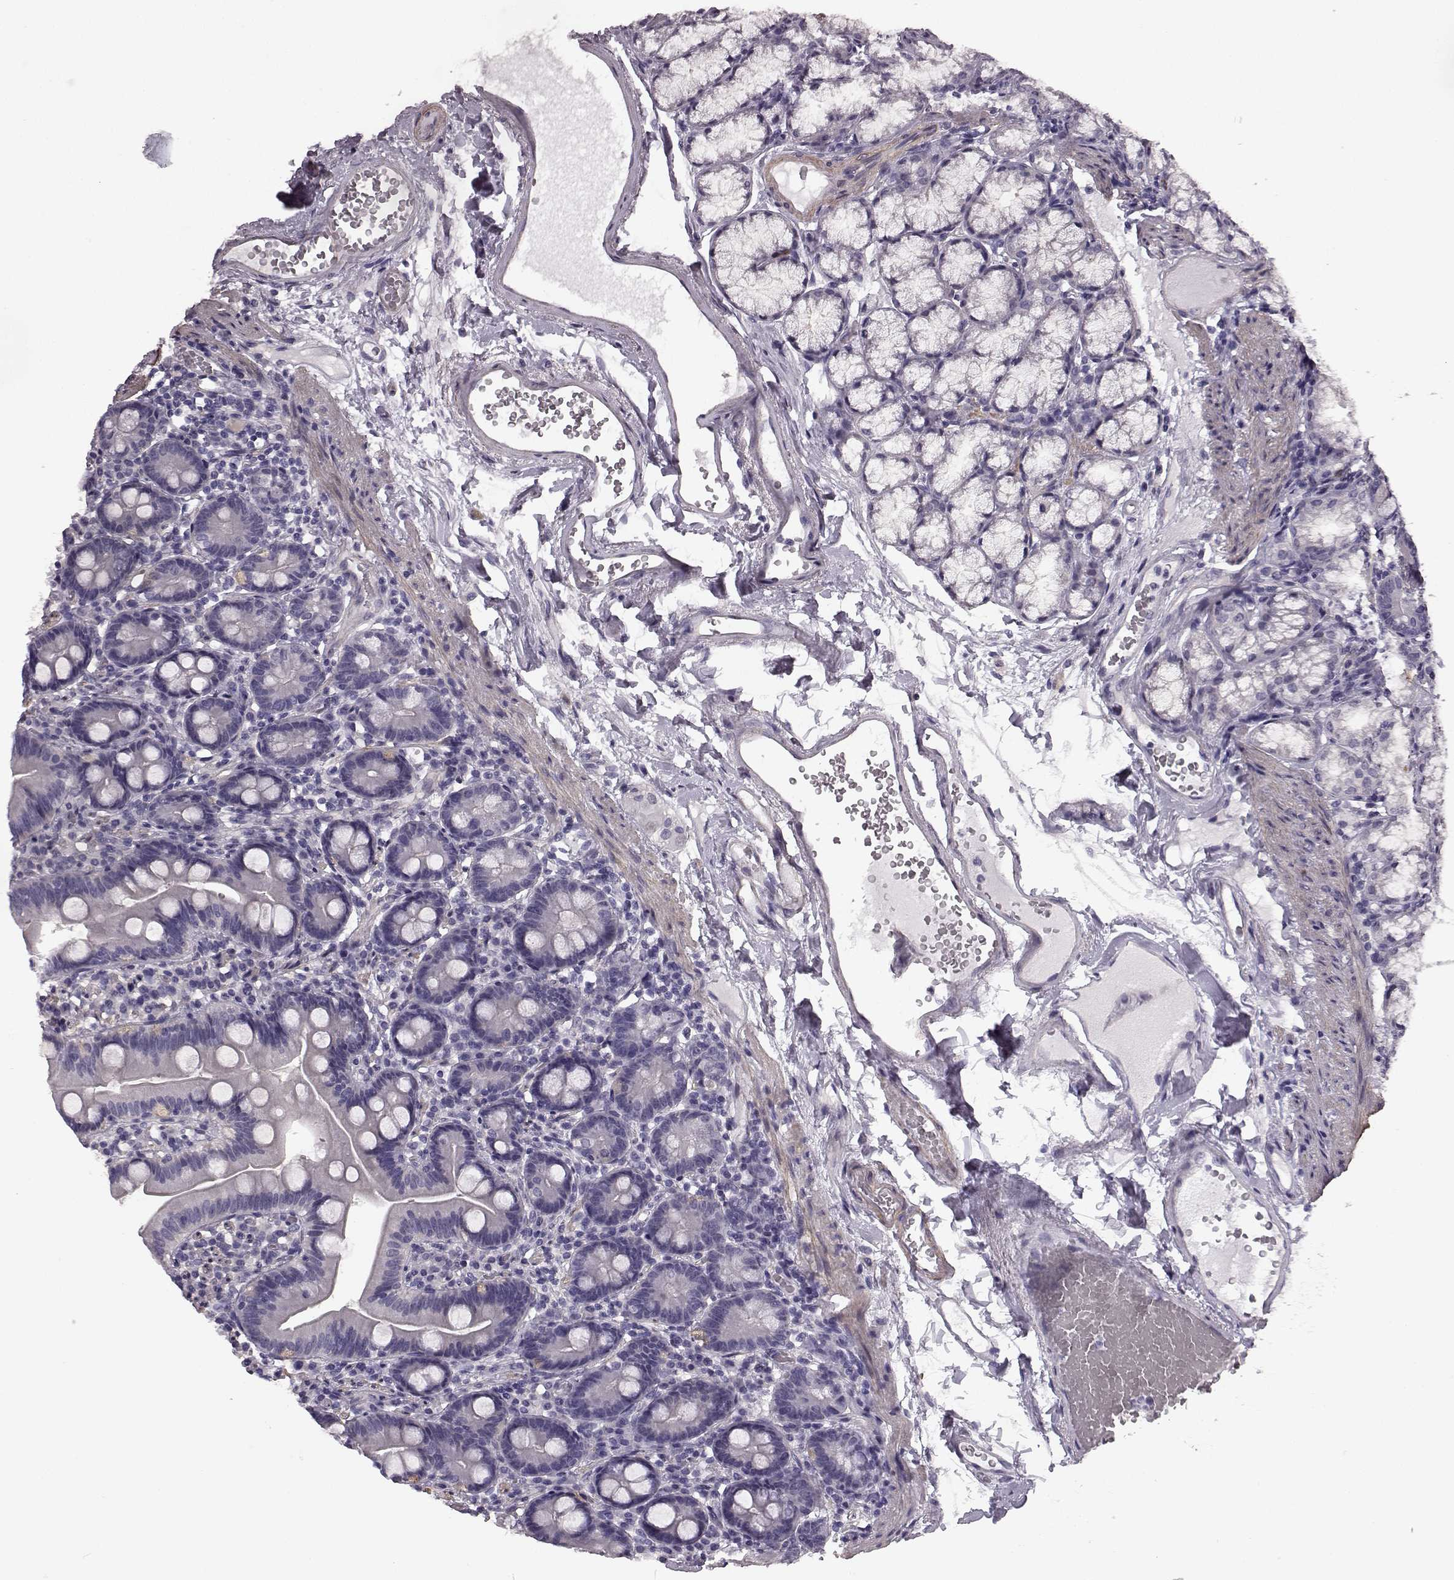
{"staining": {"intensity": "negative", "quantity": "none", "location": "none"}, "tissue": "duodenum", "cell_type": "Glandular cells", "image_type": "normal", "snomed": [{"axis": "morphology", "description": "Normal tissue, NOS"}, {"axis": "topography", "description": "Duodenum"}], "caption": "Immunohistochemical staining of normal duodenum demonstrates no significant positivity in glandular cells.", "gene": "SLCO3A1", "patient": {"sex": "female", "age": 67}}